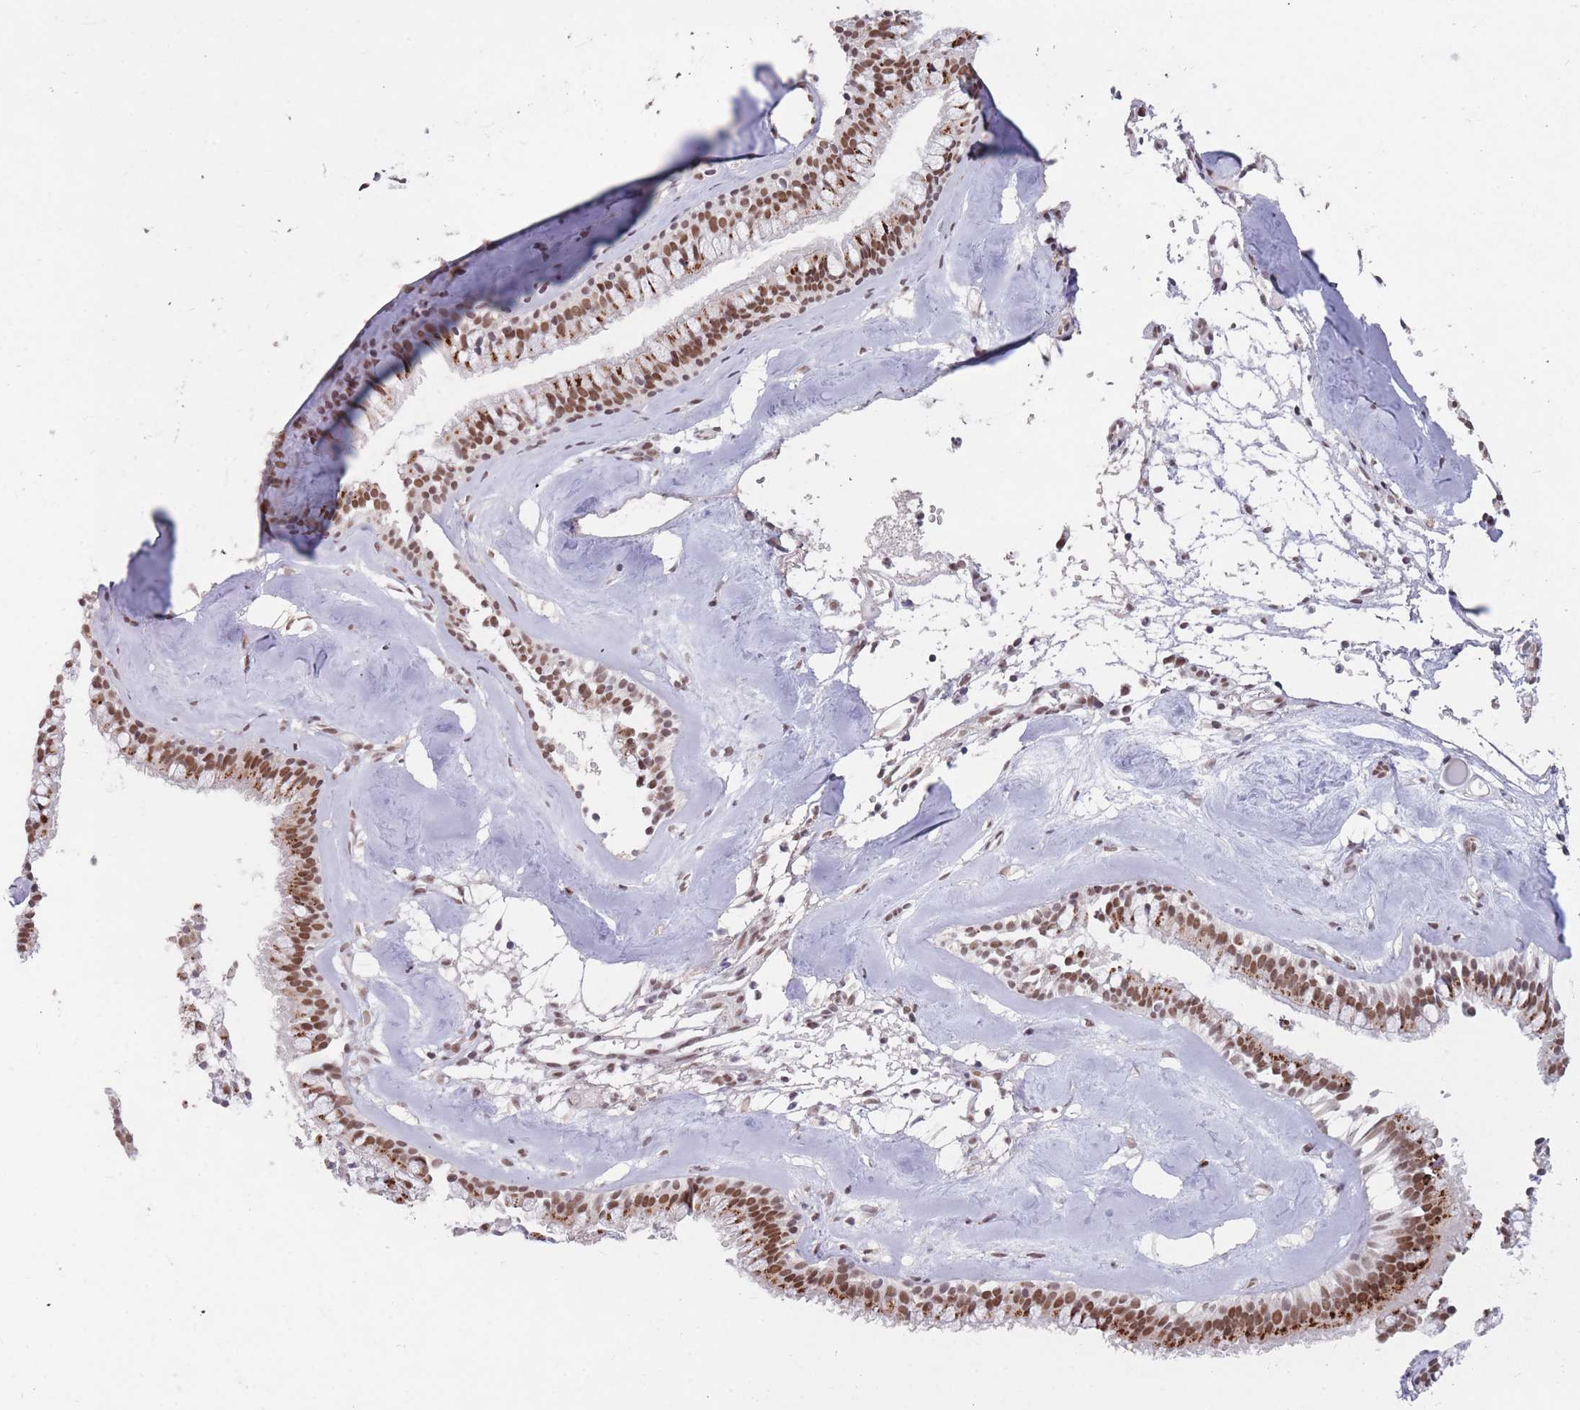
{"staining": {"intensity": "moderate", "quantity": ">75%", "location": "cytoplasmic/membranous,nuclear"}, "tissue": "nasopharynx", "cell_type": "Respiratory epithelial cells", "image_type": "normal", "snomed": [{"axis": "morphology", "description": "Normal tissue, NOS"}, {"axis": "topography", "description": "Nasopharynx"}], "caption": "High-magnification brightfield microscopy of benign nasopharynx stained with DAB (brown) and counterstained with hematoxylin (blue). respiratory epithelial cells exhibit moderate cytoplasmic/membranous,nuclear expression is appreciated in approximately>75% of cells.", "gene": "HNRNPUL1", "patient": {"sex": "male", "age": 65}}